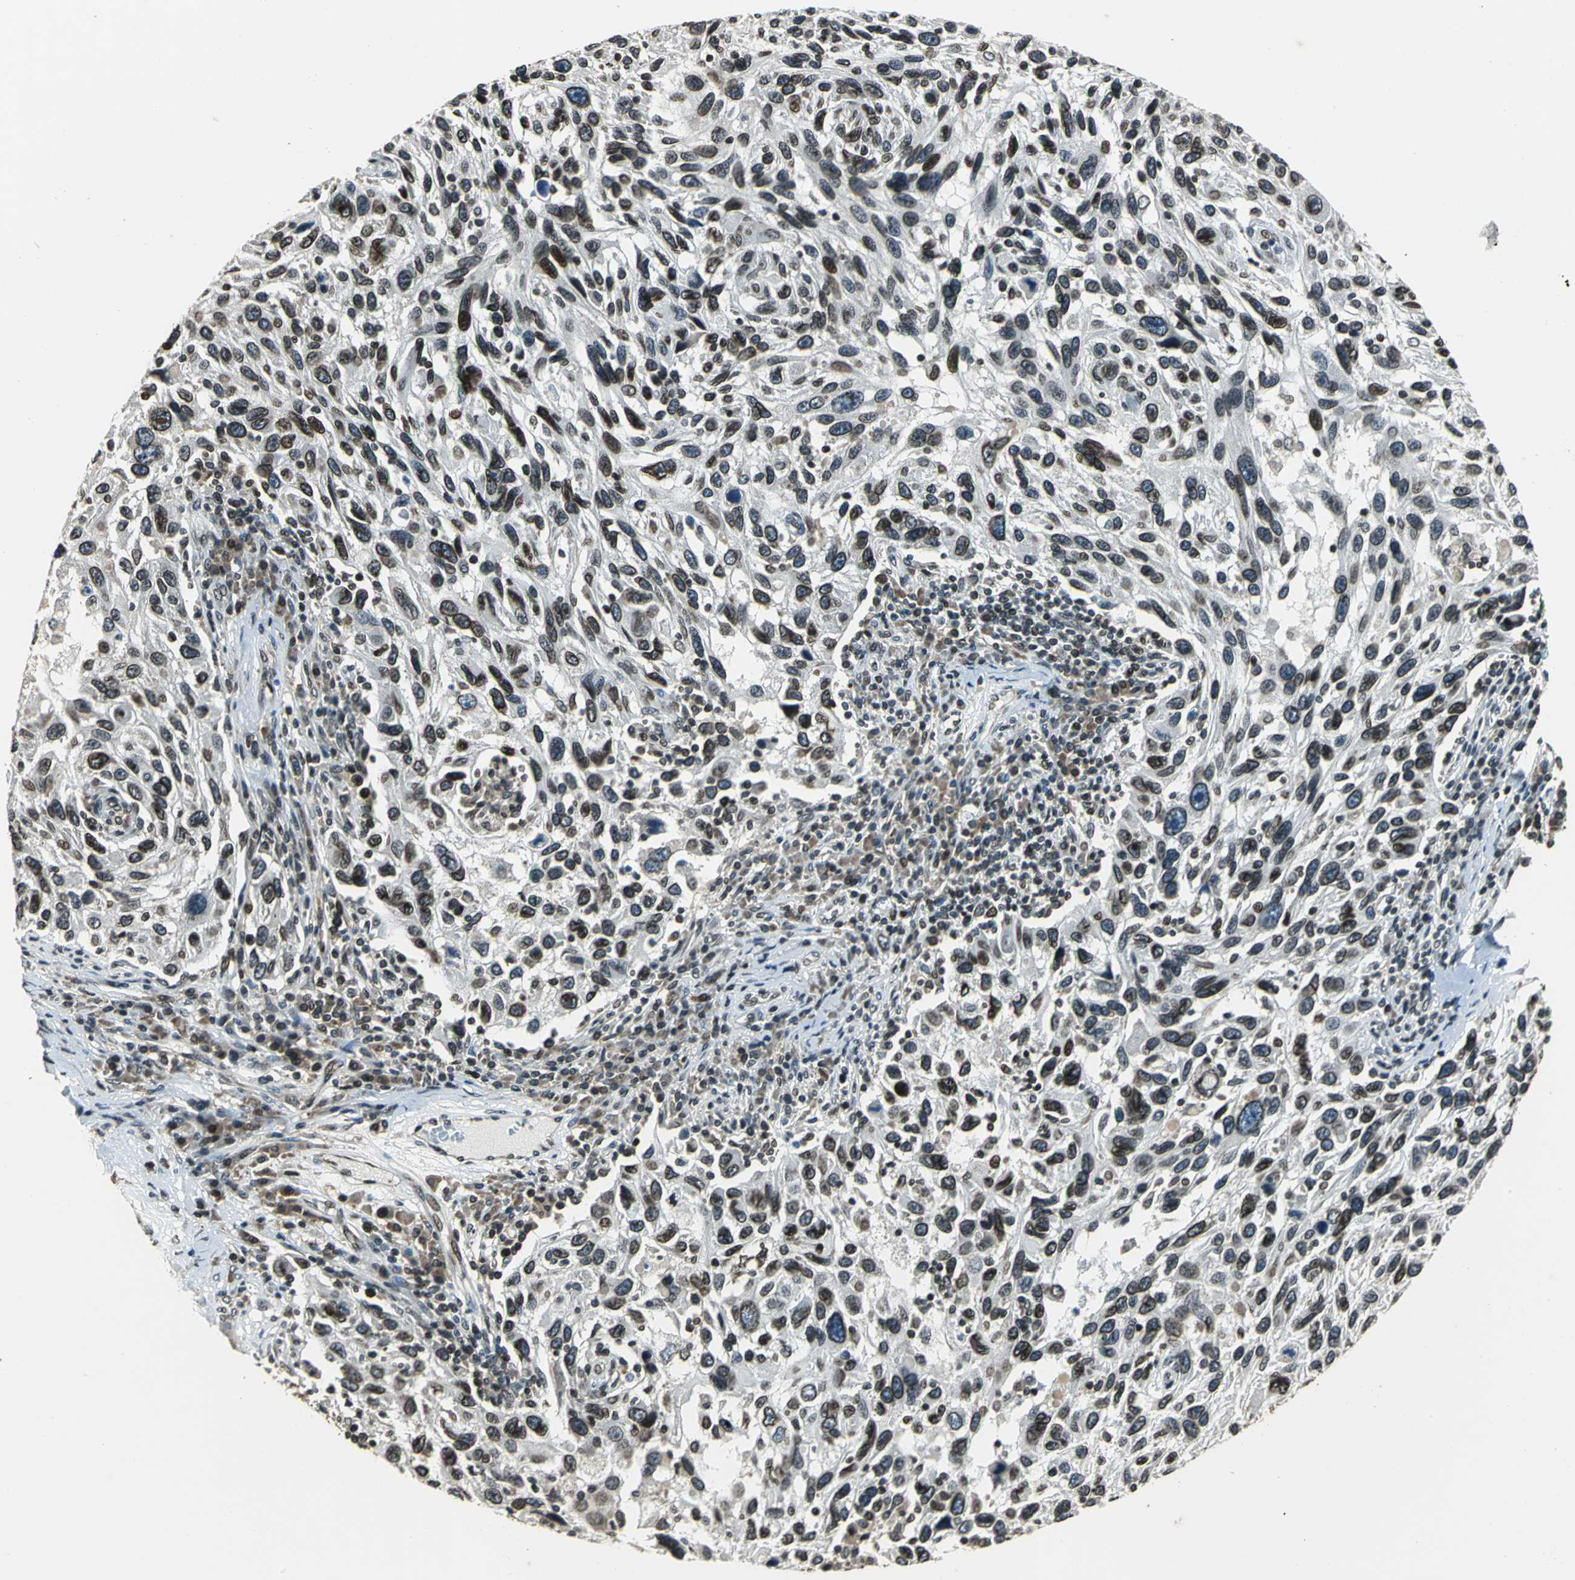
{"staining": {"intensity": "strong", "quantity": ">75%", "location": "cytoplasmic/membranous,nuclear"}, "tissue": "melanoma", "cell_type": "Tumor cells", "image_type": "cancer", "snomed": [{"axis": "morphology", "description": "Malignant melanoma, NOS"}, {"axis": "topography", "description": "Skin"}], "caption": "Immunohistochemical staining of human melanoma reveals high levels of strong cytoplasmic/membranous and nuclear protein staining in about >75% of tumor cells.", "gene": "BRIP1", "patient": {"sex": "male", "age": 53}}